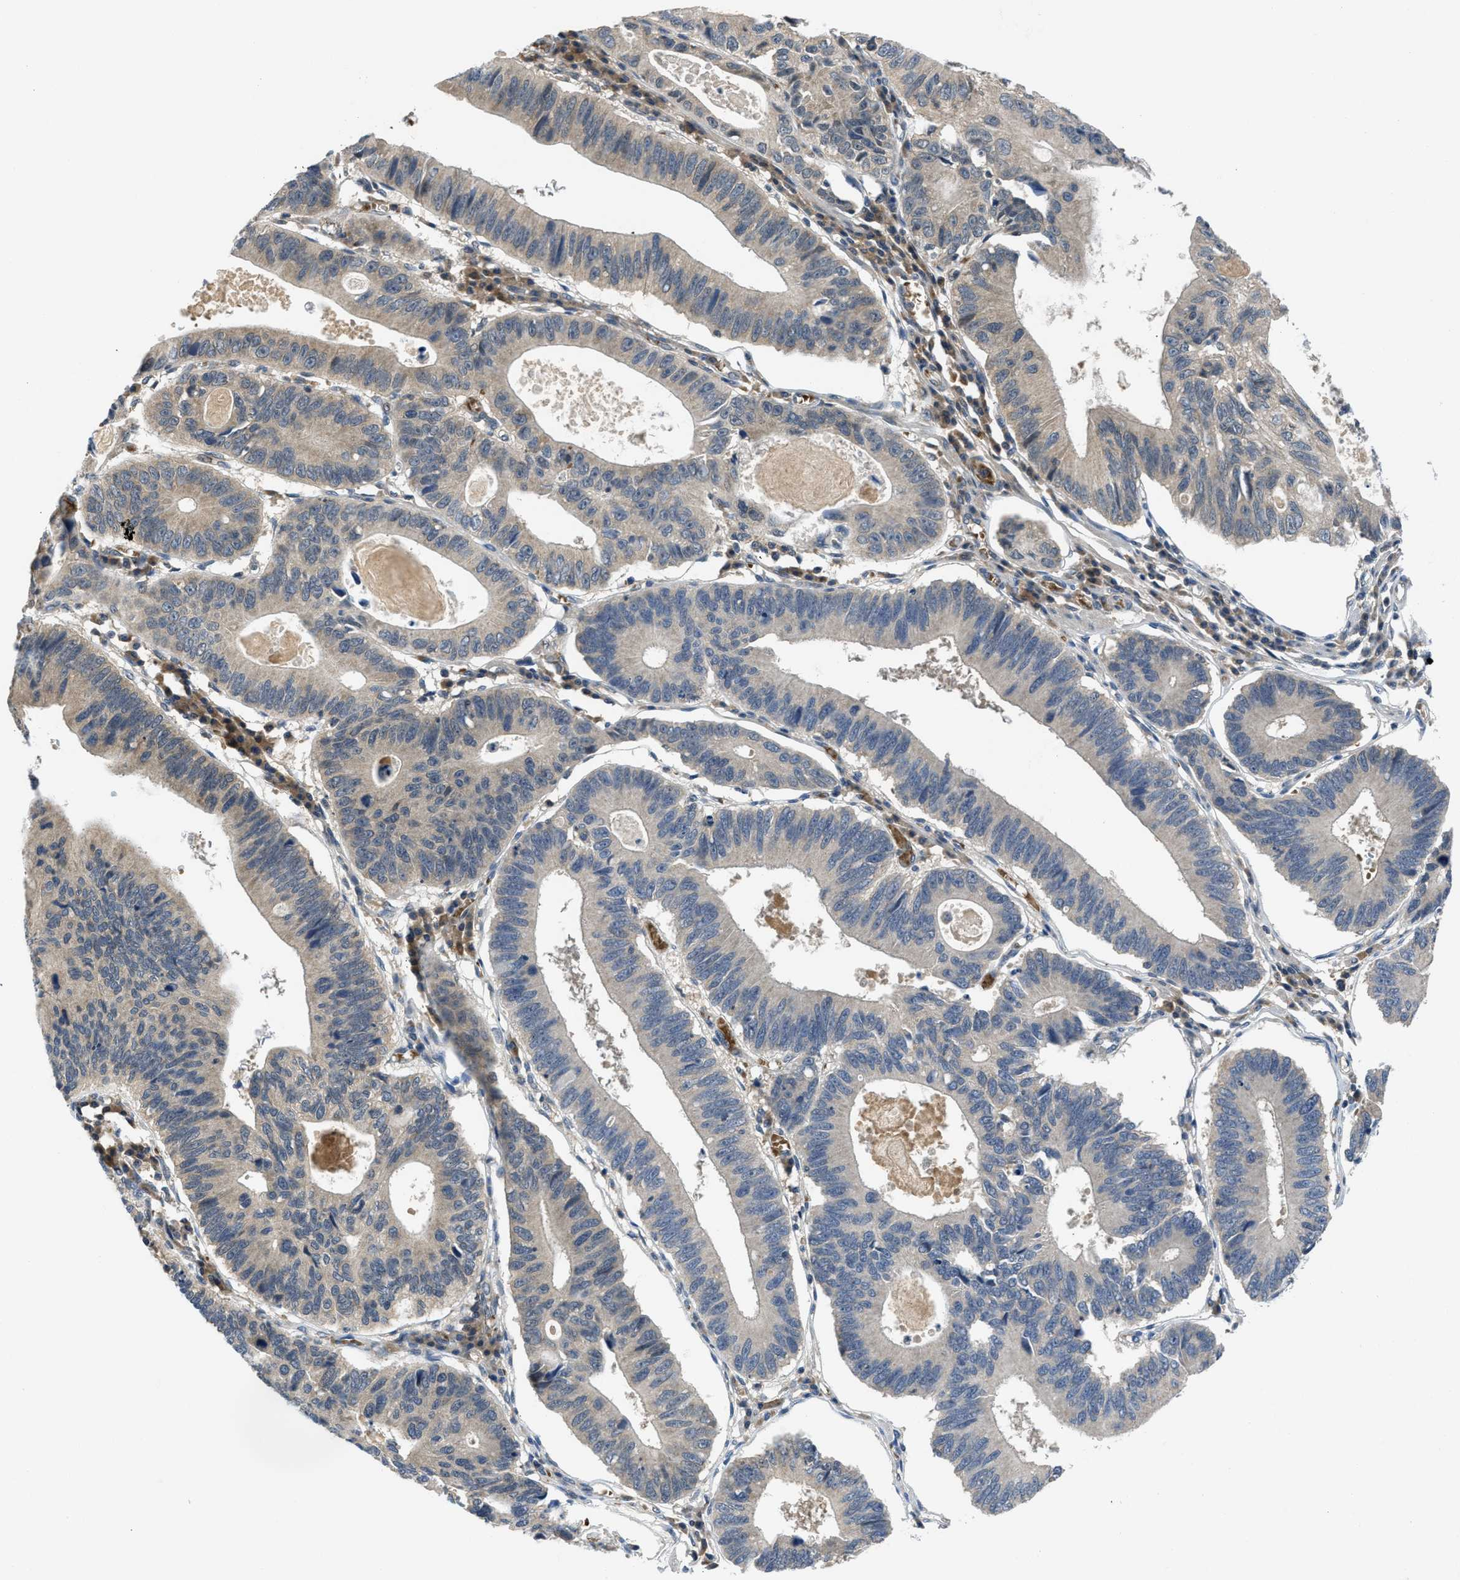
{"staining": {"intensity": "weak", "quantity": ">75%", "location": "cytoplasmic/membranous"}, "tissue": "stomach cancer", "cell_type": "Tumor cells", "image_type": "cancer", "snomed": [{"axis": "morphology", "description": "Adenocarcinoma, NOS"}, {"axis": "topography", "description": "Stomach"}], "caption": "Weak cytoplasmic/membranous protein positivity is seen in about >75% of tumor cells in stomach adenocarcinoma.", "gene": "PDE7A", "patient": {"sex": "male", "age": 59}}